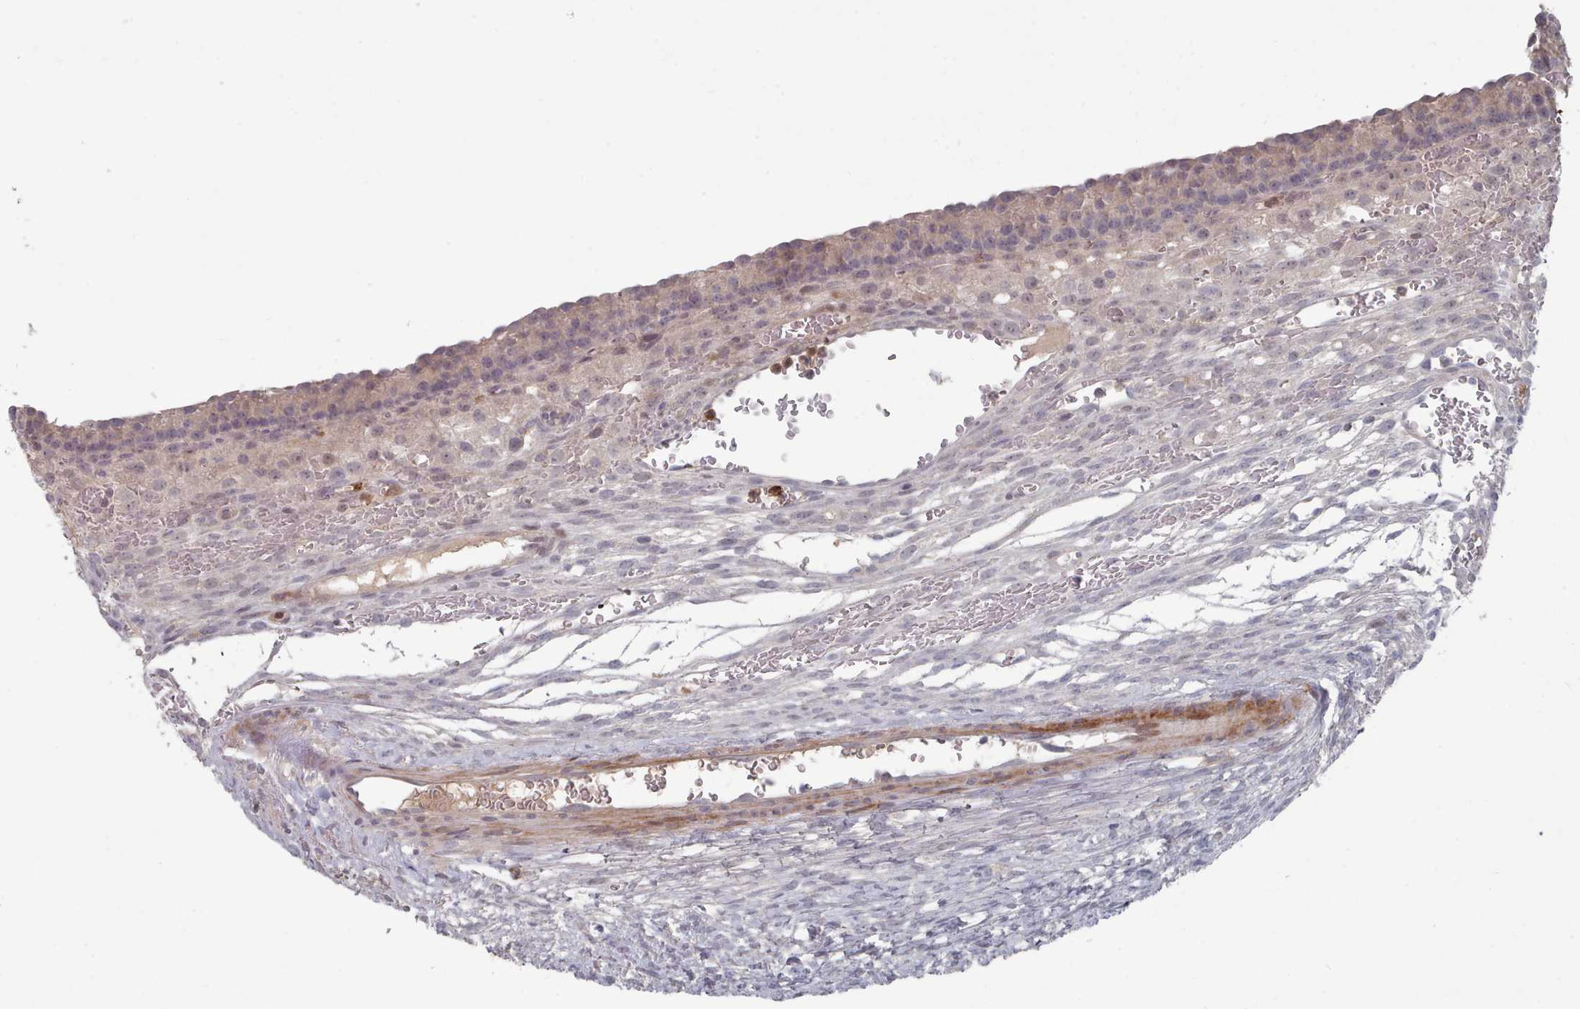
{"staining": {"intensity": "negative", "quantity": "none", "location": "none"}, "tissue": "ovary", "cell_type": "Ovarian stroma cells", "image_type": "normal", "snomed": [{"axis": "morphology", "description": "Normal tissue, NOS"}, {"axis": "topography", "description": "Ovary"}], "caption": "DAB (3,3'-diaminobenzidine) immunohistochemical staining of unremarkable human ovary demonstrates no significant staining in ovarian stroma cells. (DAB (3,3'-diaminobenzidine) IHC with hematoxylin counter stain).", "gene": "COL8A2", "patient": {"sex": "female", "age": 39}}